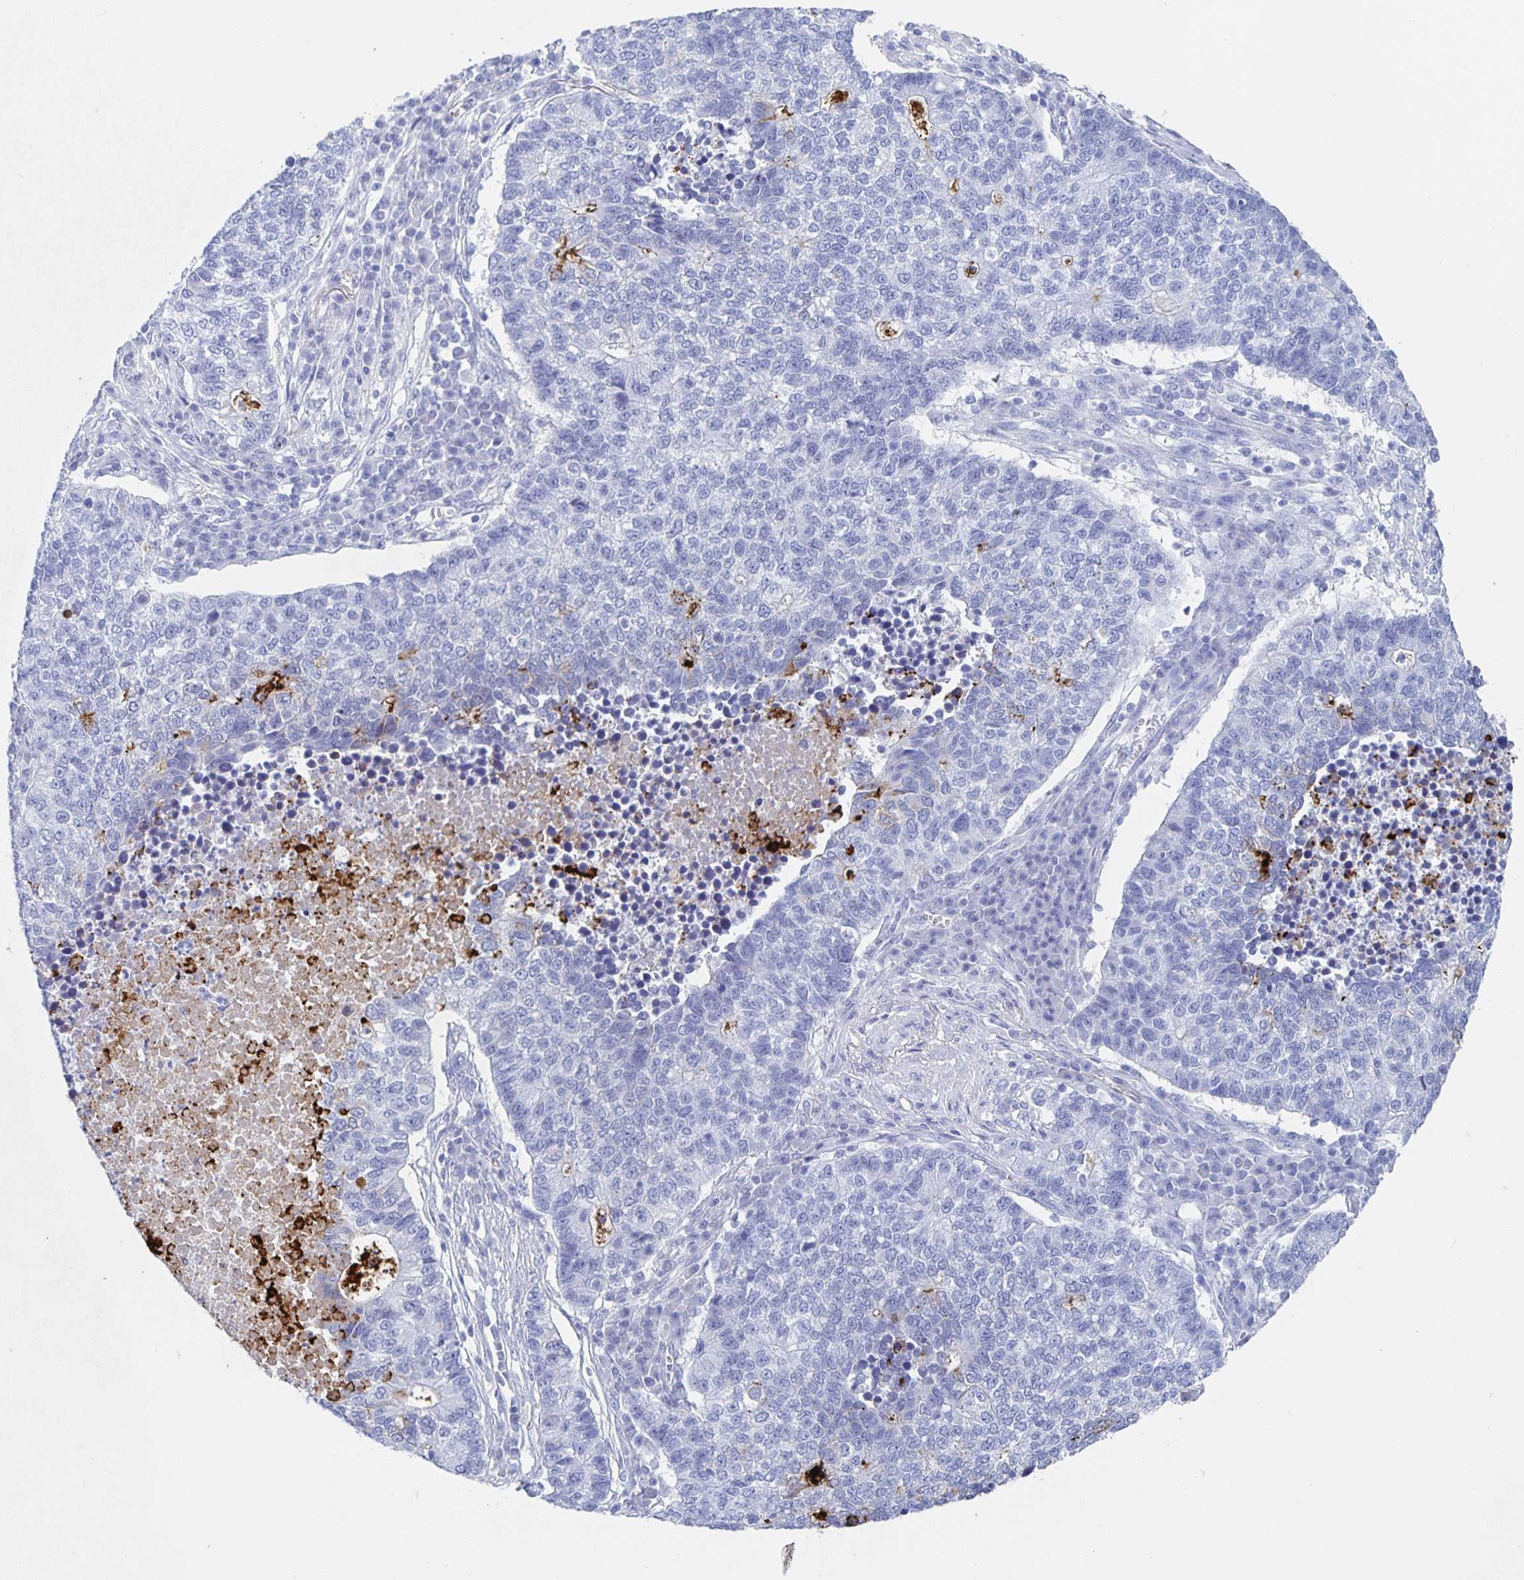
{"staining": {"intensity": "negative", "quantity": "none", "location": "none"}, "tissue": "lung cancer", "cell_type": "Tumor cells", "image_type": "cancer", "snomed": [{"axis": "morphology", "description": "Adenocarcinoma, NOS"}, {"axis": "topography", "description": "Lung"}], "caption": "Immunohistochemistry histopathology image of neoplastic tissue: human lung cancer stained with DAB exhibits no significant protein expression in tumor cells.", "gene": "DMBT1", "patient": {"sex": "male", "age": 57}}